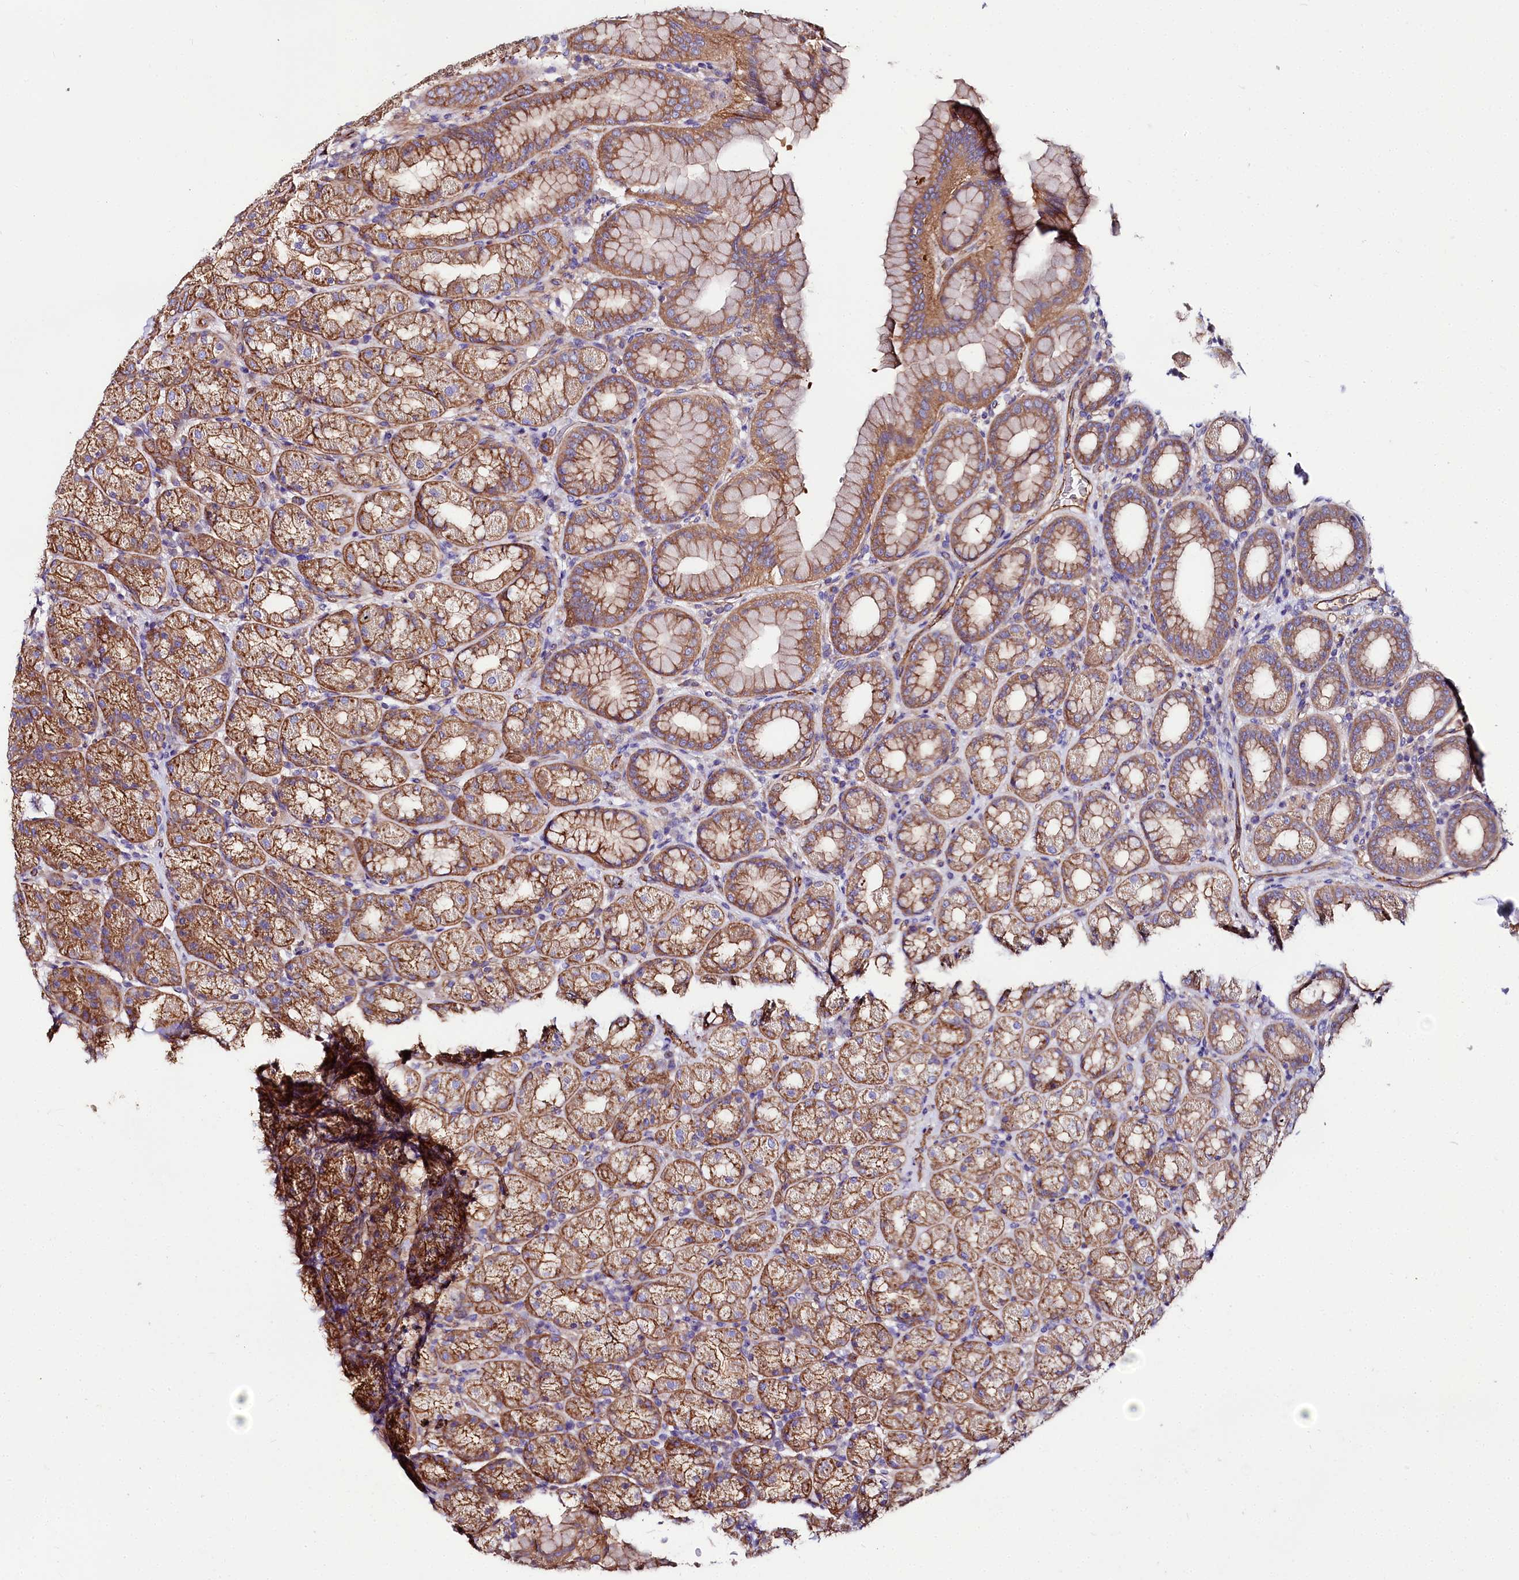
{"staining": {"intensity": "moderate", "quantity": ">75%", "location": "cytoplasmic/membranous"}, "tissue": "stomach", "cell_type": "Glandular cells", "image_type": "normal", "snomed": [{"axis": "morphology", "description": "Normal tissue, NOS"}, {"axis": "topography", "description": "Stomach, upper"}], "caption": "Immunohistochemistry (IHC) (DAB) staining of benign stomach shows moderate cytoplasmic/membranous protein positivity in approximately >75% of glandular cells. The protein is stained brown, and the nuclei are stained in blue (DAB IHC with brightfield microscopy, high magnification).", "gene": "FCHSD2", "patient": {"sex": "male", "age": 68}}